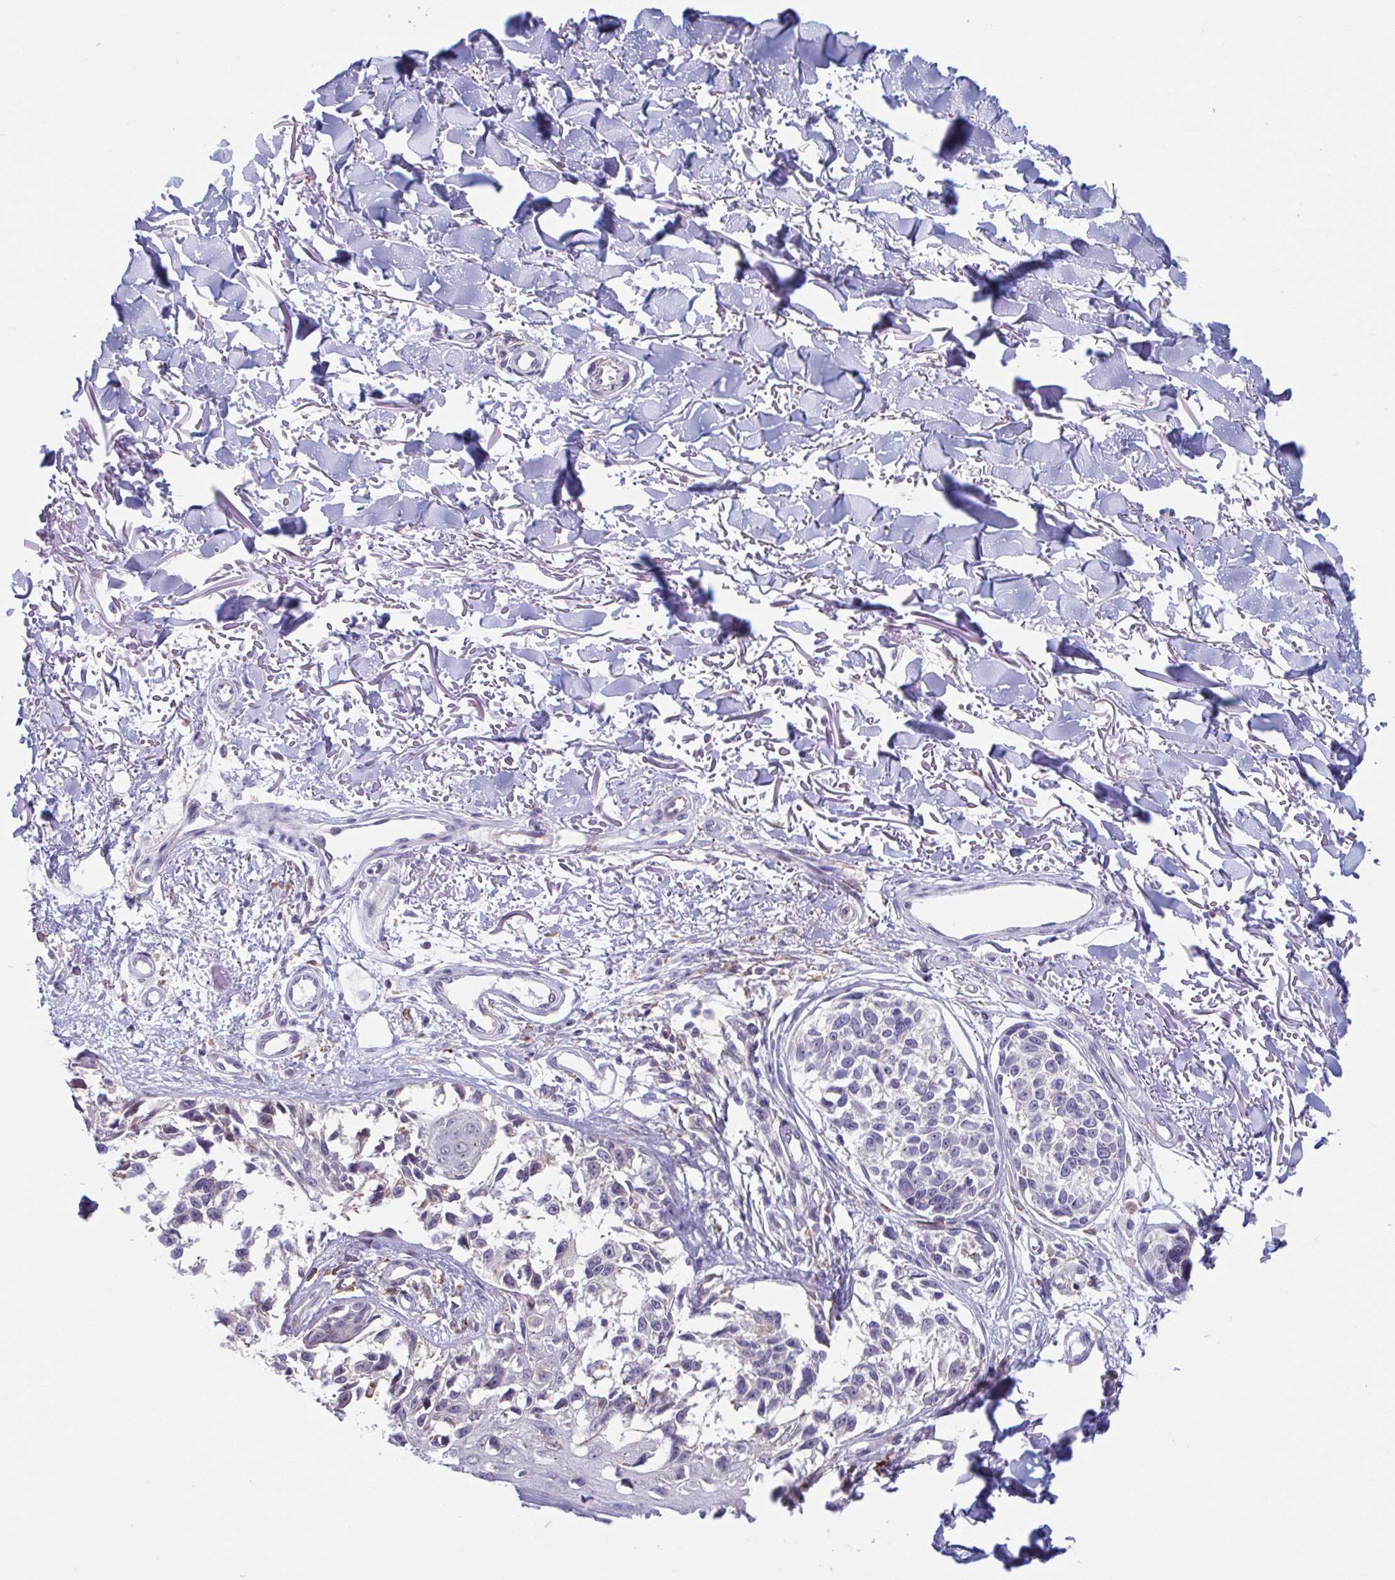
{"staining": {"intensity": "negative", "quantity": "none", "location": "none"}, "tissue": "melanoma", "cell_type": "Tumor cells", "image_type": "cancer", "snomed": [{"axis": "morphology", "description": "Malignant melanoma, NOS"}, {"axis": "topography", "description": "Skin"}], "caption": "This is an immunohistochemistry histopathology image of melanoma. There is no staining in tumor cells.", "gene": "ADAT3", "patient": {"sex": "male", "age": 73}}